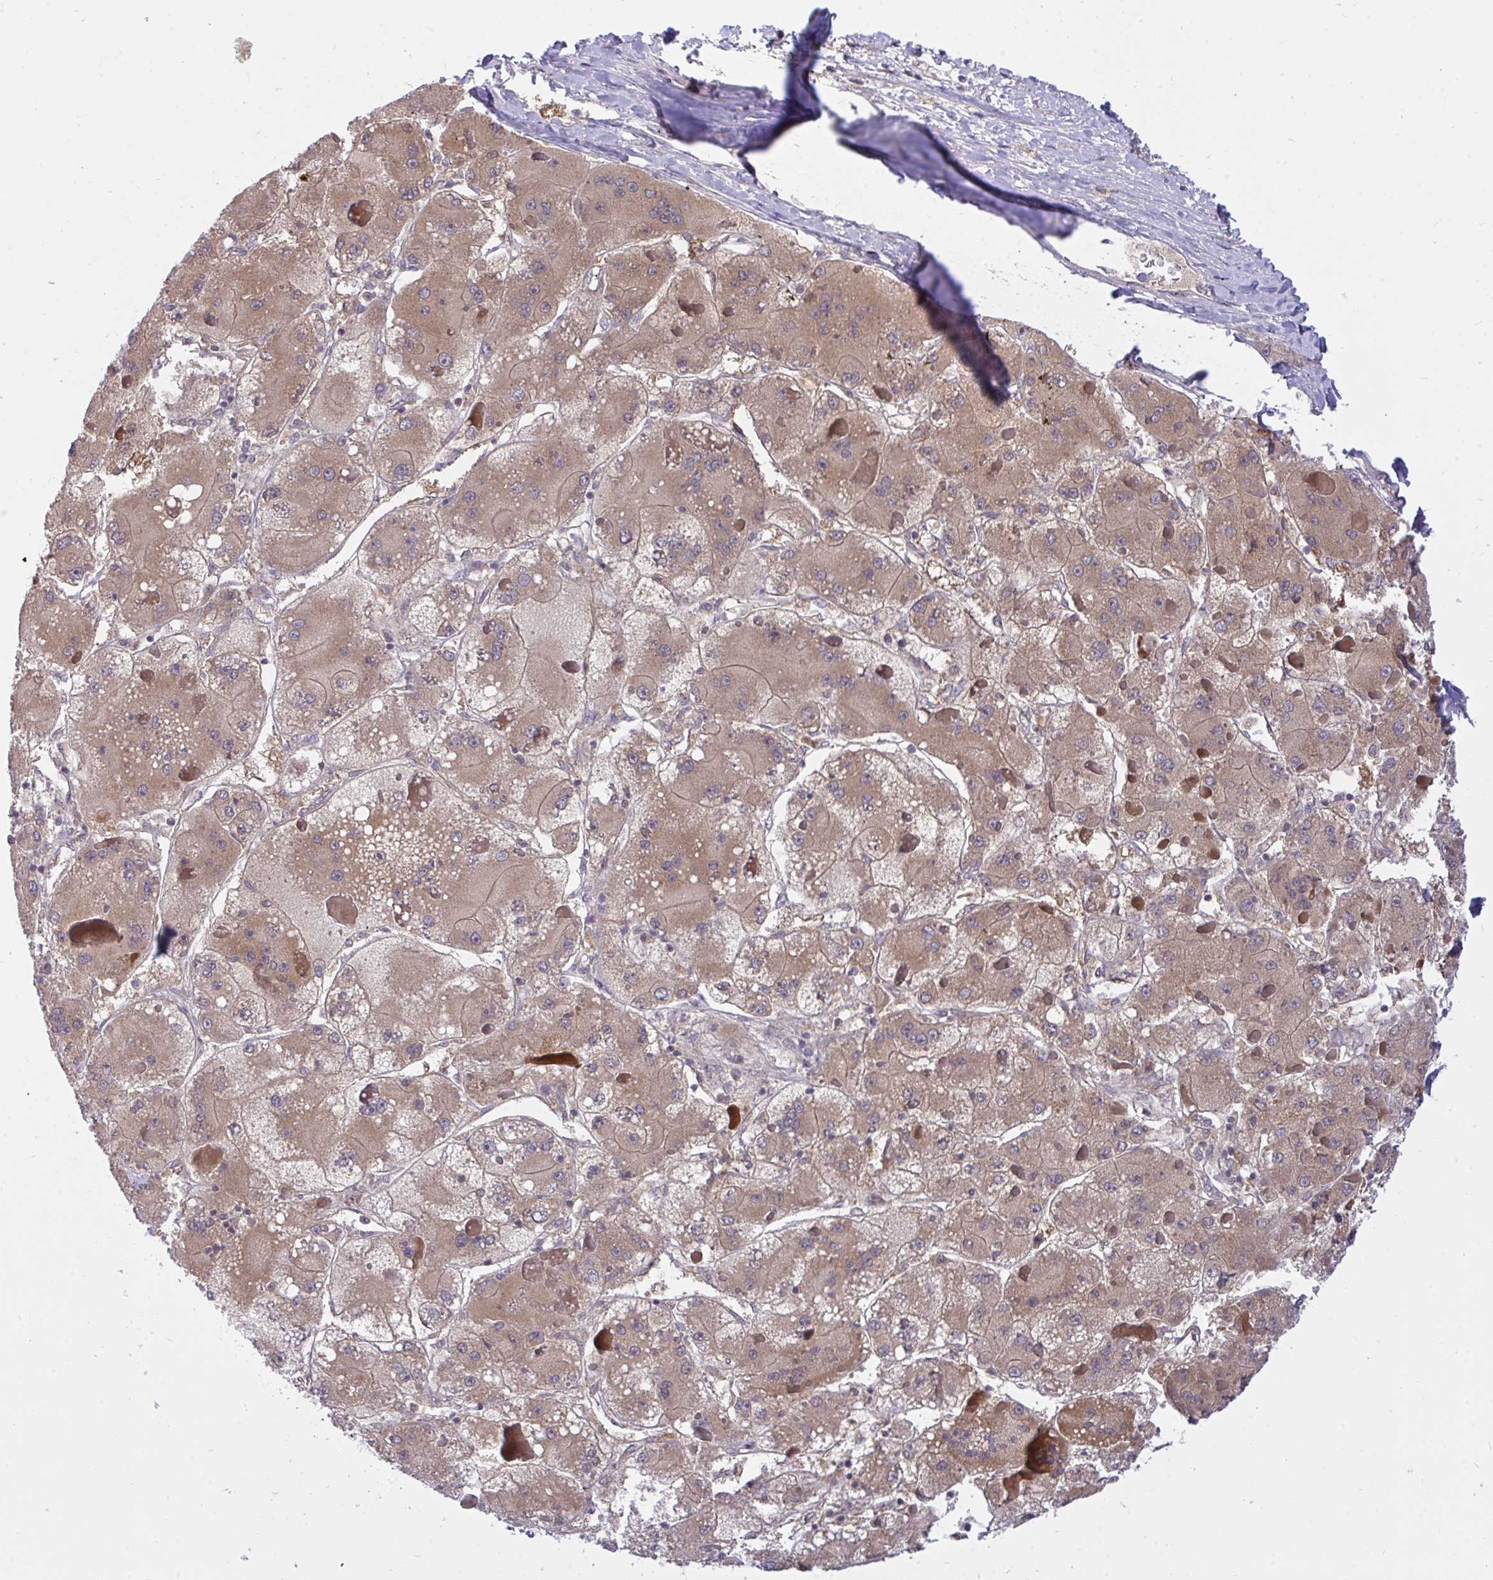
{"staining": {"intensity": "moderate", "quantity": ">75%", "location": "cytoplasmic/membranous"}, "tissue": "liver cancer", "cell_type": "Tumor cells", "image_type": "cancer", "snomed": [{"axis": "morphology", "description": "Carcinoma, Hepatocellular, NOS"}, {"axis": "topography", "description": "Liver"}], "caption": "Tumor cells reveal medium levels of moderate cytoplasmic/membranous staining in approximately >75% of cells in liver hepatocellular carcinoma.", "gene": "C19orf54", "patient": {"sex": "female", "age": 73}}